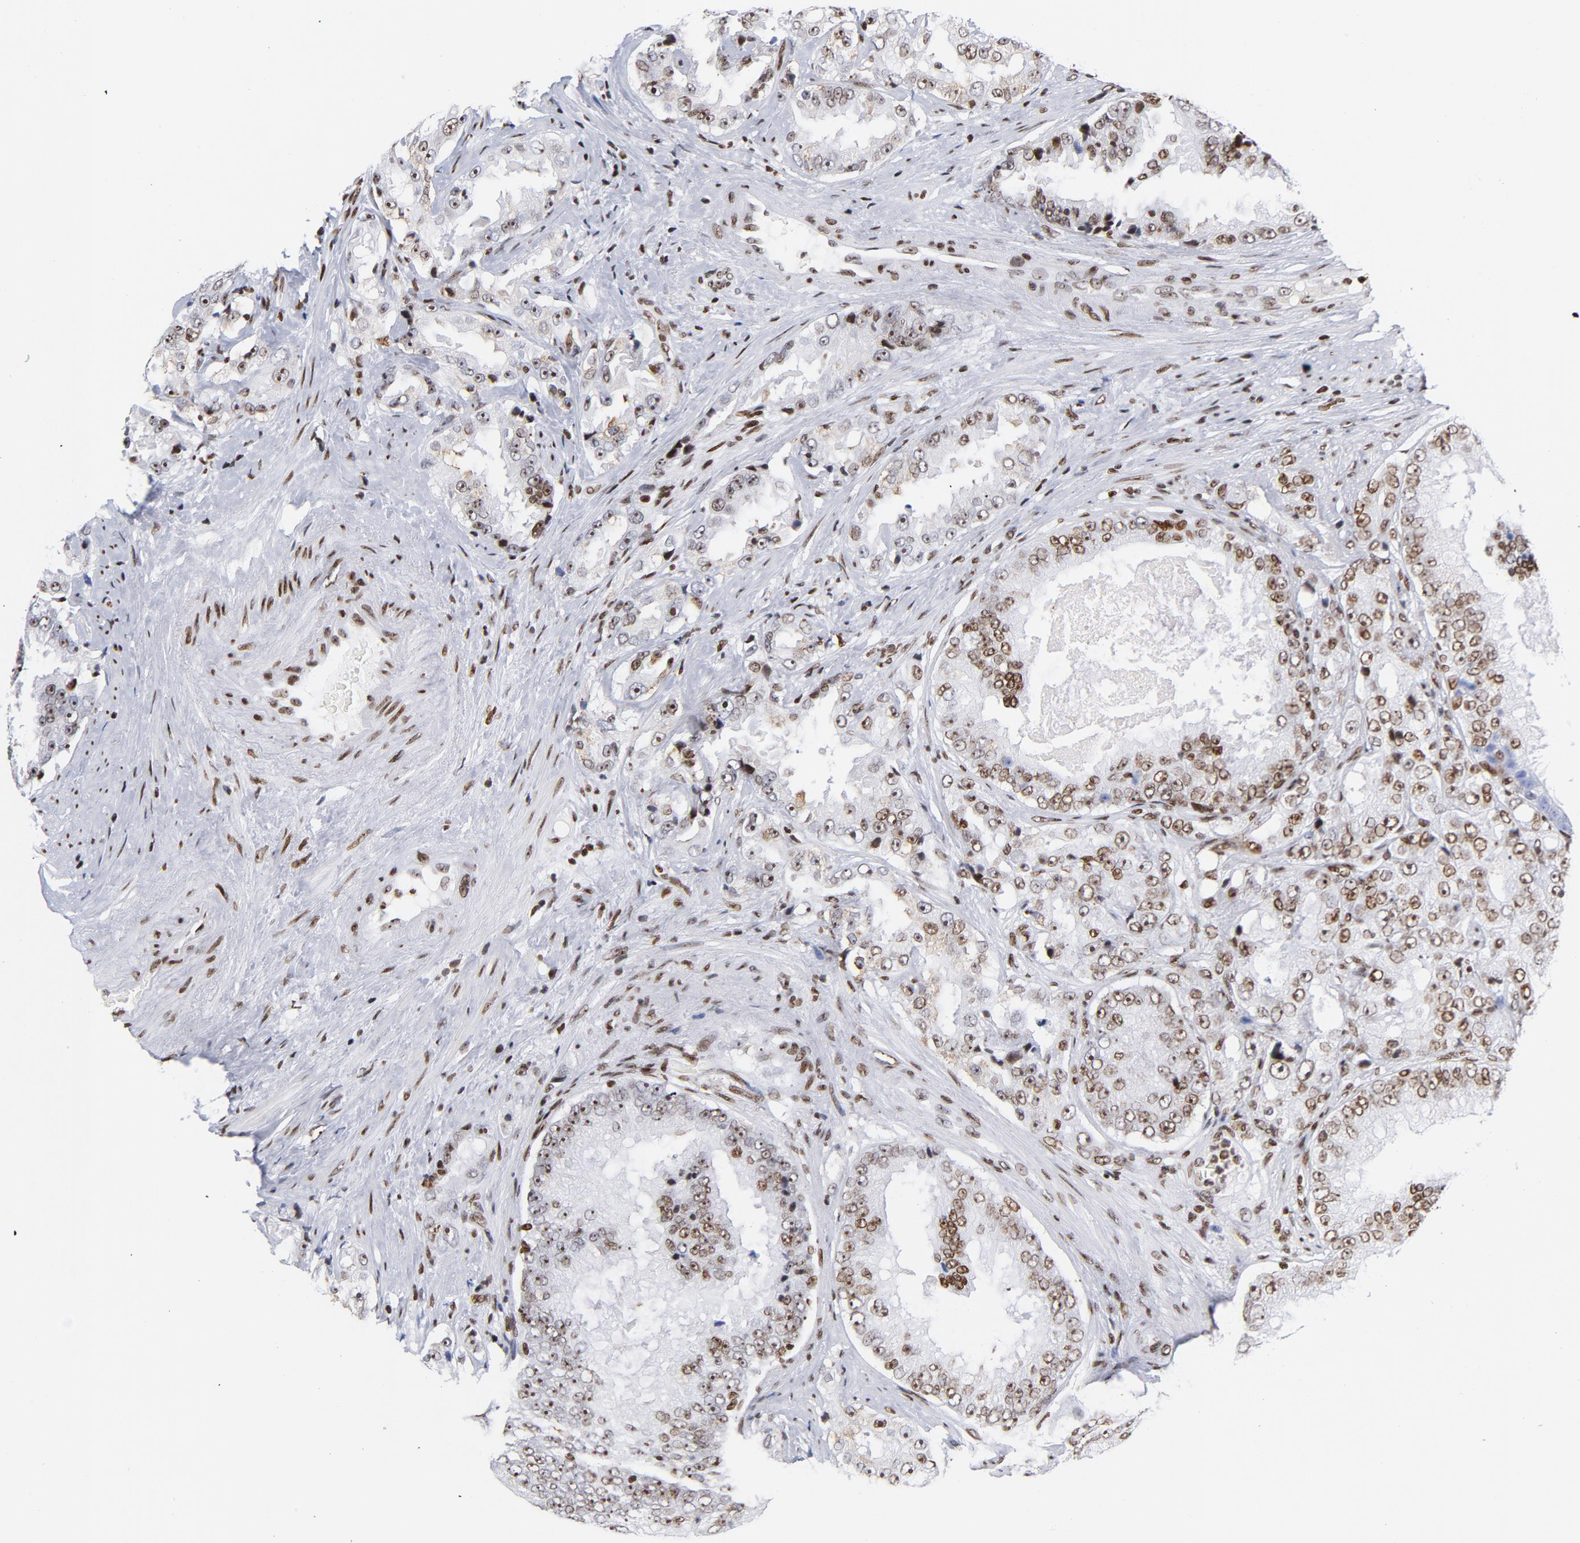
{"staining": {"intensity": "moderate", "quantity": ">75%", "location": "cytoplasmic/membranous,nuclear"}, "tissue": "prostate cancer", "cell_type": "Tumor cells", "image_type": "cancer", "snomed": [{"axis": "morphology", "description": "Adenocarcinoma, High grade"}, {"axis": "topography", "description": "Prostate"}], "caption": "Immunohistochemical staining of human prostate cancer (high-grade adenocarcinoma) displays moderate cytoplasmic/membranous and nuclear protein expression in about >75% of tumor cells.", "gene": "TOP2B", "patient": {"sex": "male", "age": 73}}